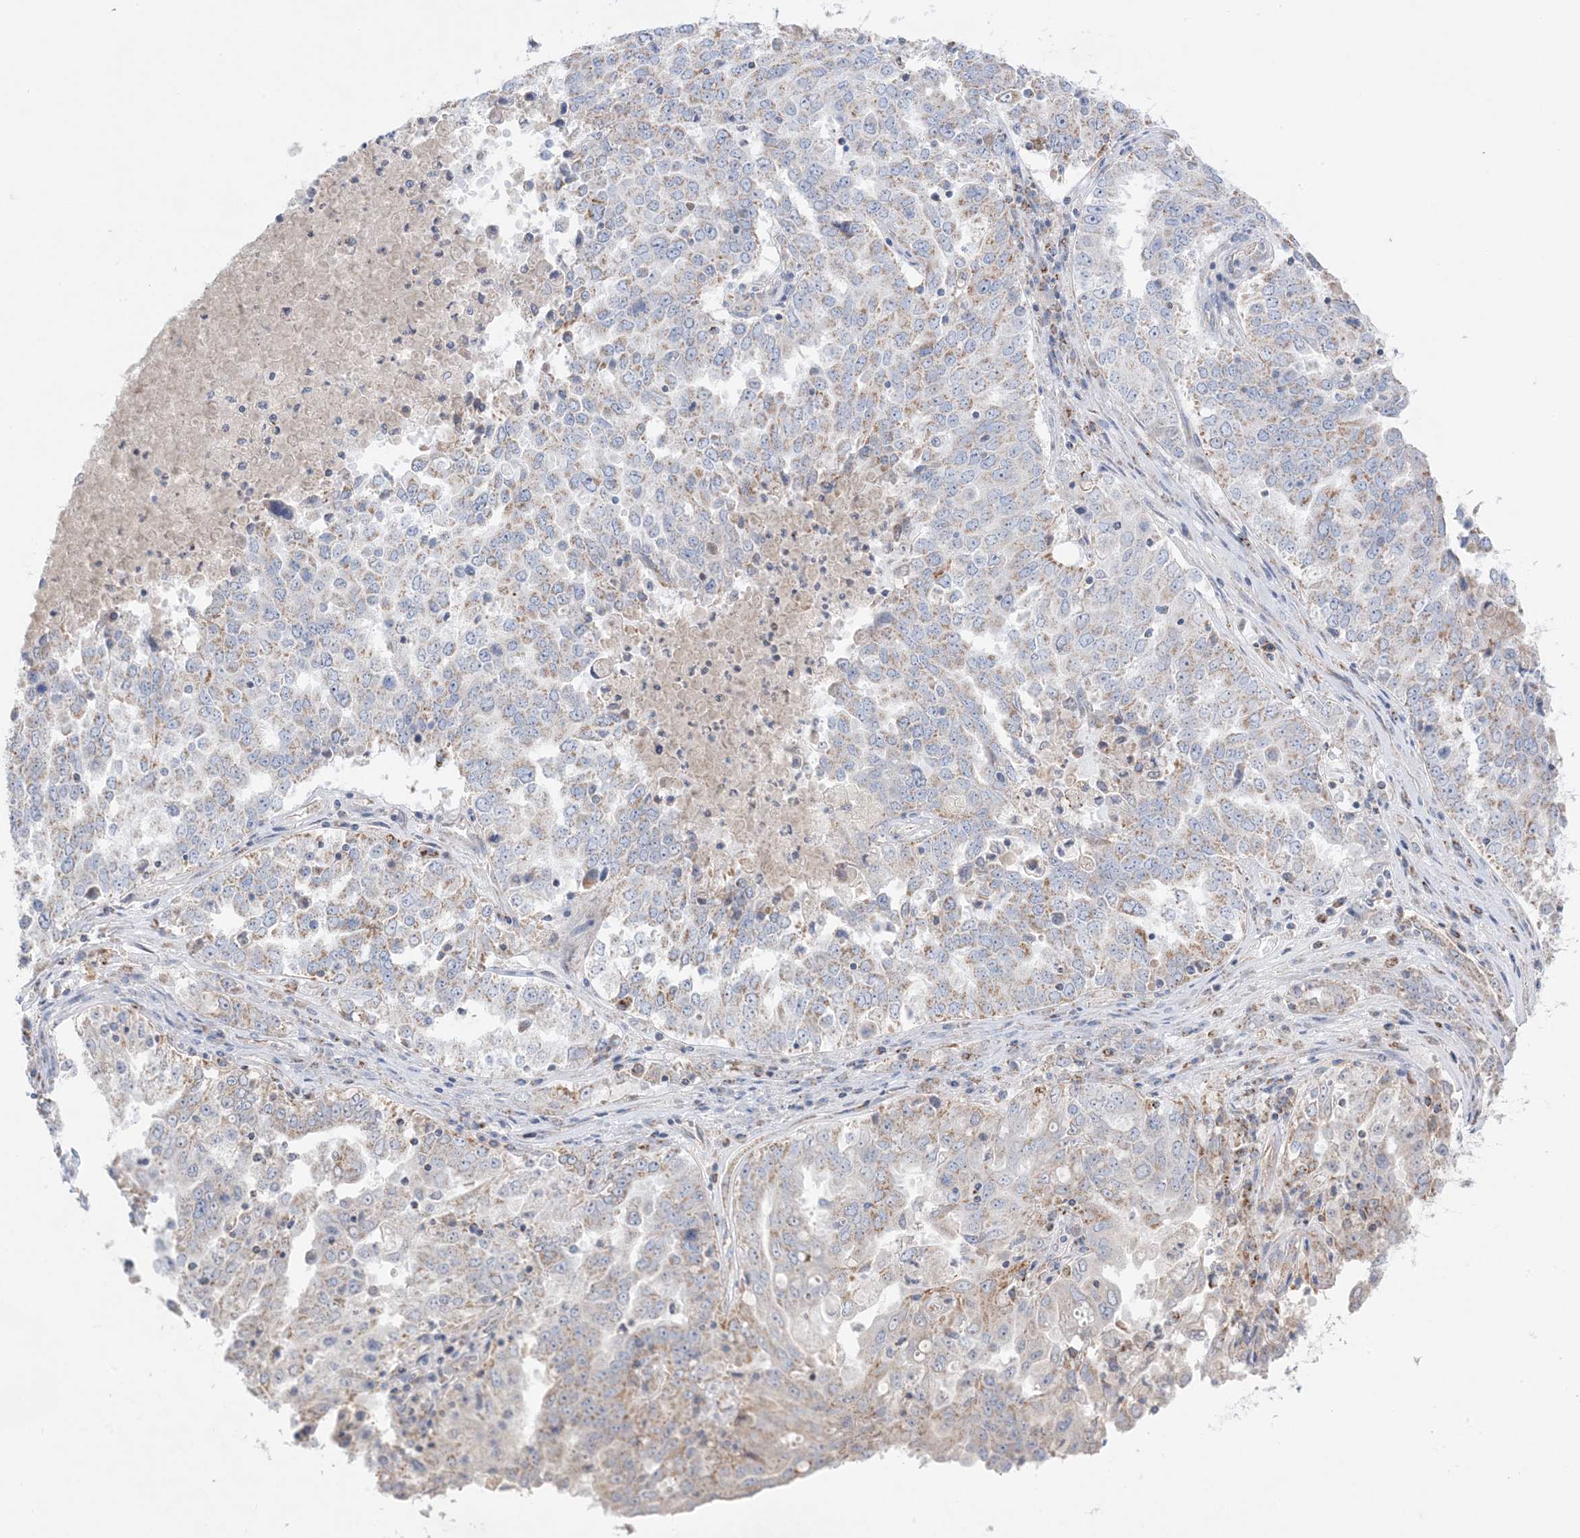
{"staining": {"intensity": "moderate", "quantity": "<25%", "location": "cytoplasmic/membranous"}, "tissue": "ovarian cancer", "cell_type": "Tumor cells", "image_type": "cancer", "snomed": [{"axis": "morphology", "description": "Carcinoma, endometroid"}, {"axis": "topography", "description": "Ovary"}], "caption": "This is an image of immunohistochemistry (IHC) staining of ovarian cancer, which shows moderate positivity in the cytoplasmic/membranous of tumor cells.", "gene": "KCTD6", "patient": {"sex": "female", "age": 62}}